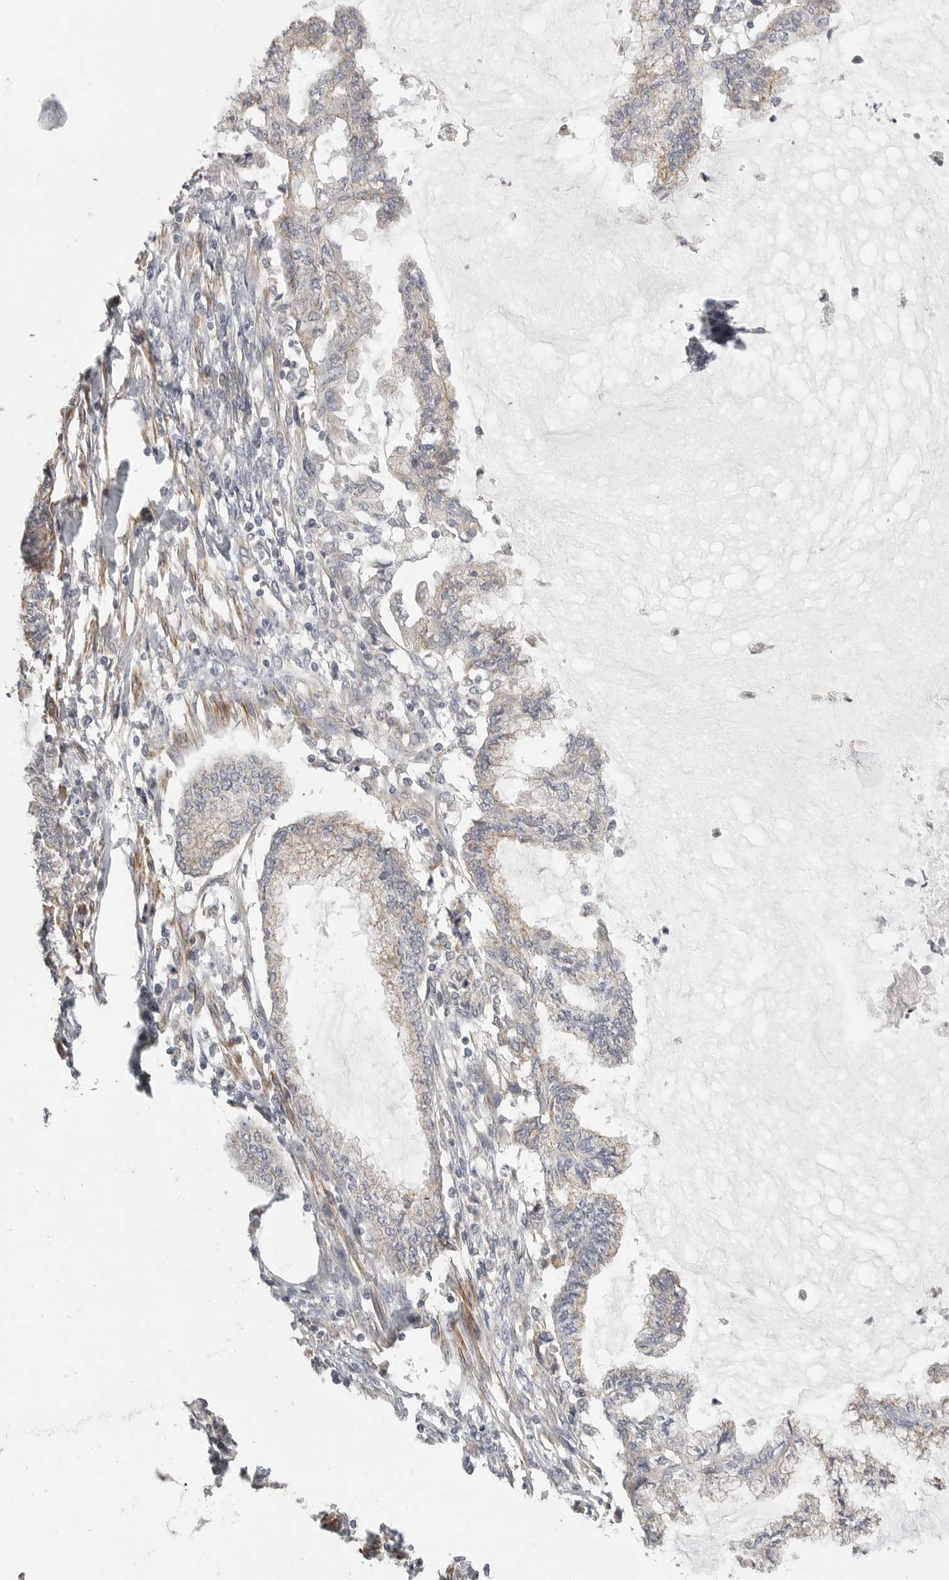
{"staining": {"intensity": "weak", "quantity": "<25%", "location": "cytoplasmic/membranous"}, "tissue": "endometrial cancer", "cell_type": "Tumor cells", "image_type": "cancer", "snomed": [{"axis": "morphology", "description": "Adenocarcinoma, NOS"}, {"axis": "topography", "description": "Endometrium"}], "caption": "Tumor cells are negative for protein expression in human adenocarcinoma (endometrial).", "gene": "STAB2", "patient": {"sex": "female", "age": 86}}